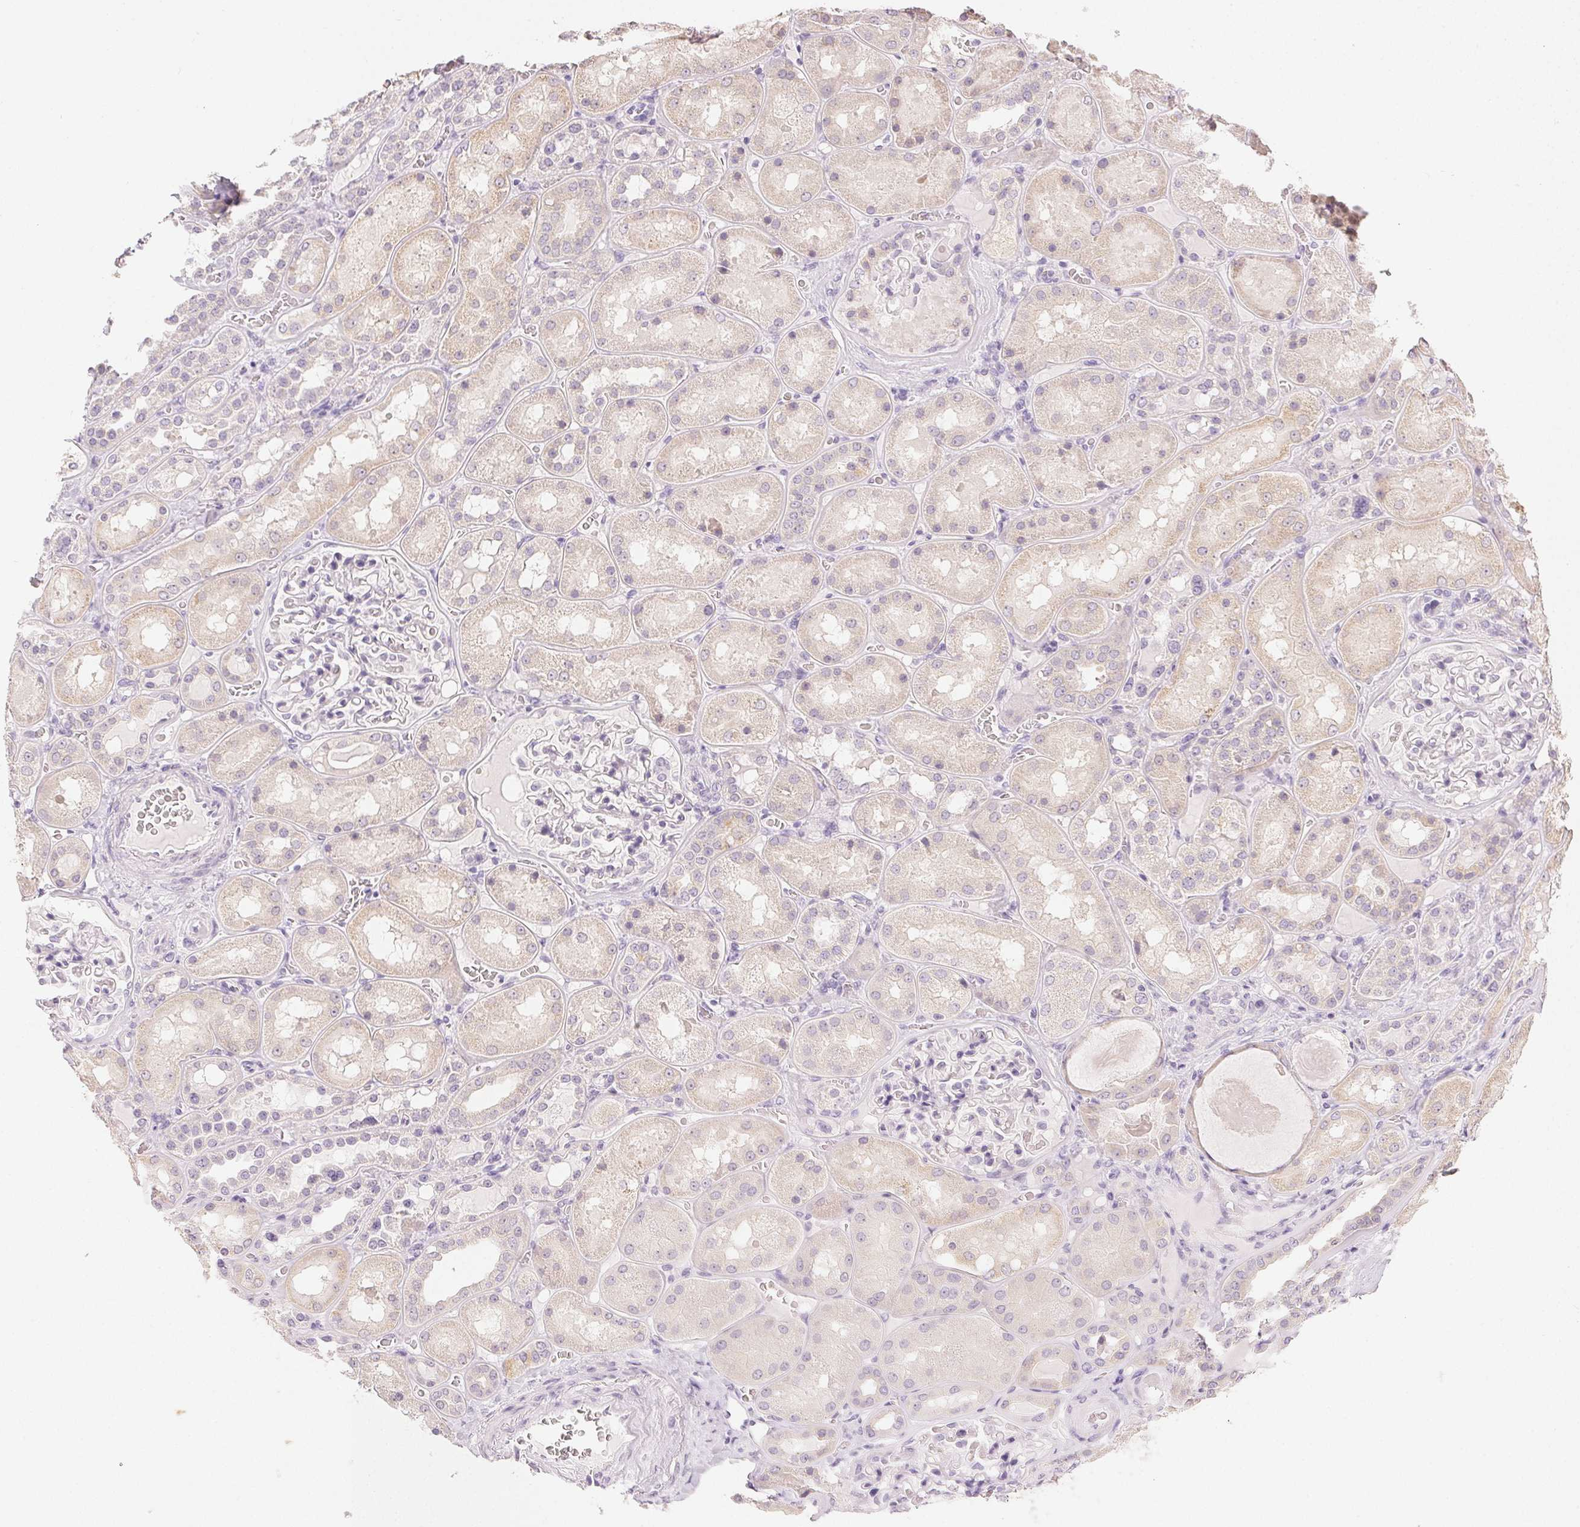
{"staining": {"intensity": "negative", "quantity": "none", "location": "none"}, "tissue": "kidney", "cell_type": "Cells in glomeruli", "image_type": "normal", "snomed": [{"axis": "morphology", "description": "Normal tissue, NOS"}, {"axis": "topography", "description": "Kidney"}], "caption": "IHC photomicrograph of benign human kidney stained for a protein (brown), which exhibits no positivity in cells in glomeruli.", "gene": "SFTPD", "patient": {"sex": "male", "age": 73}}